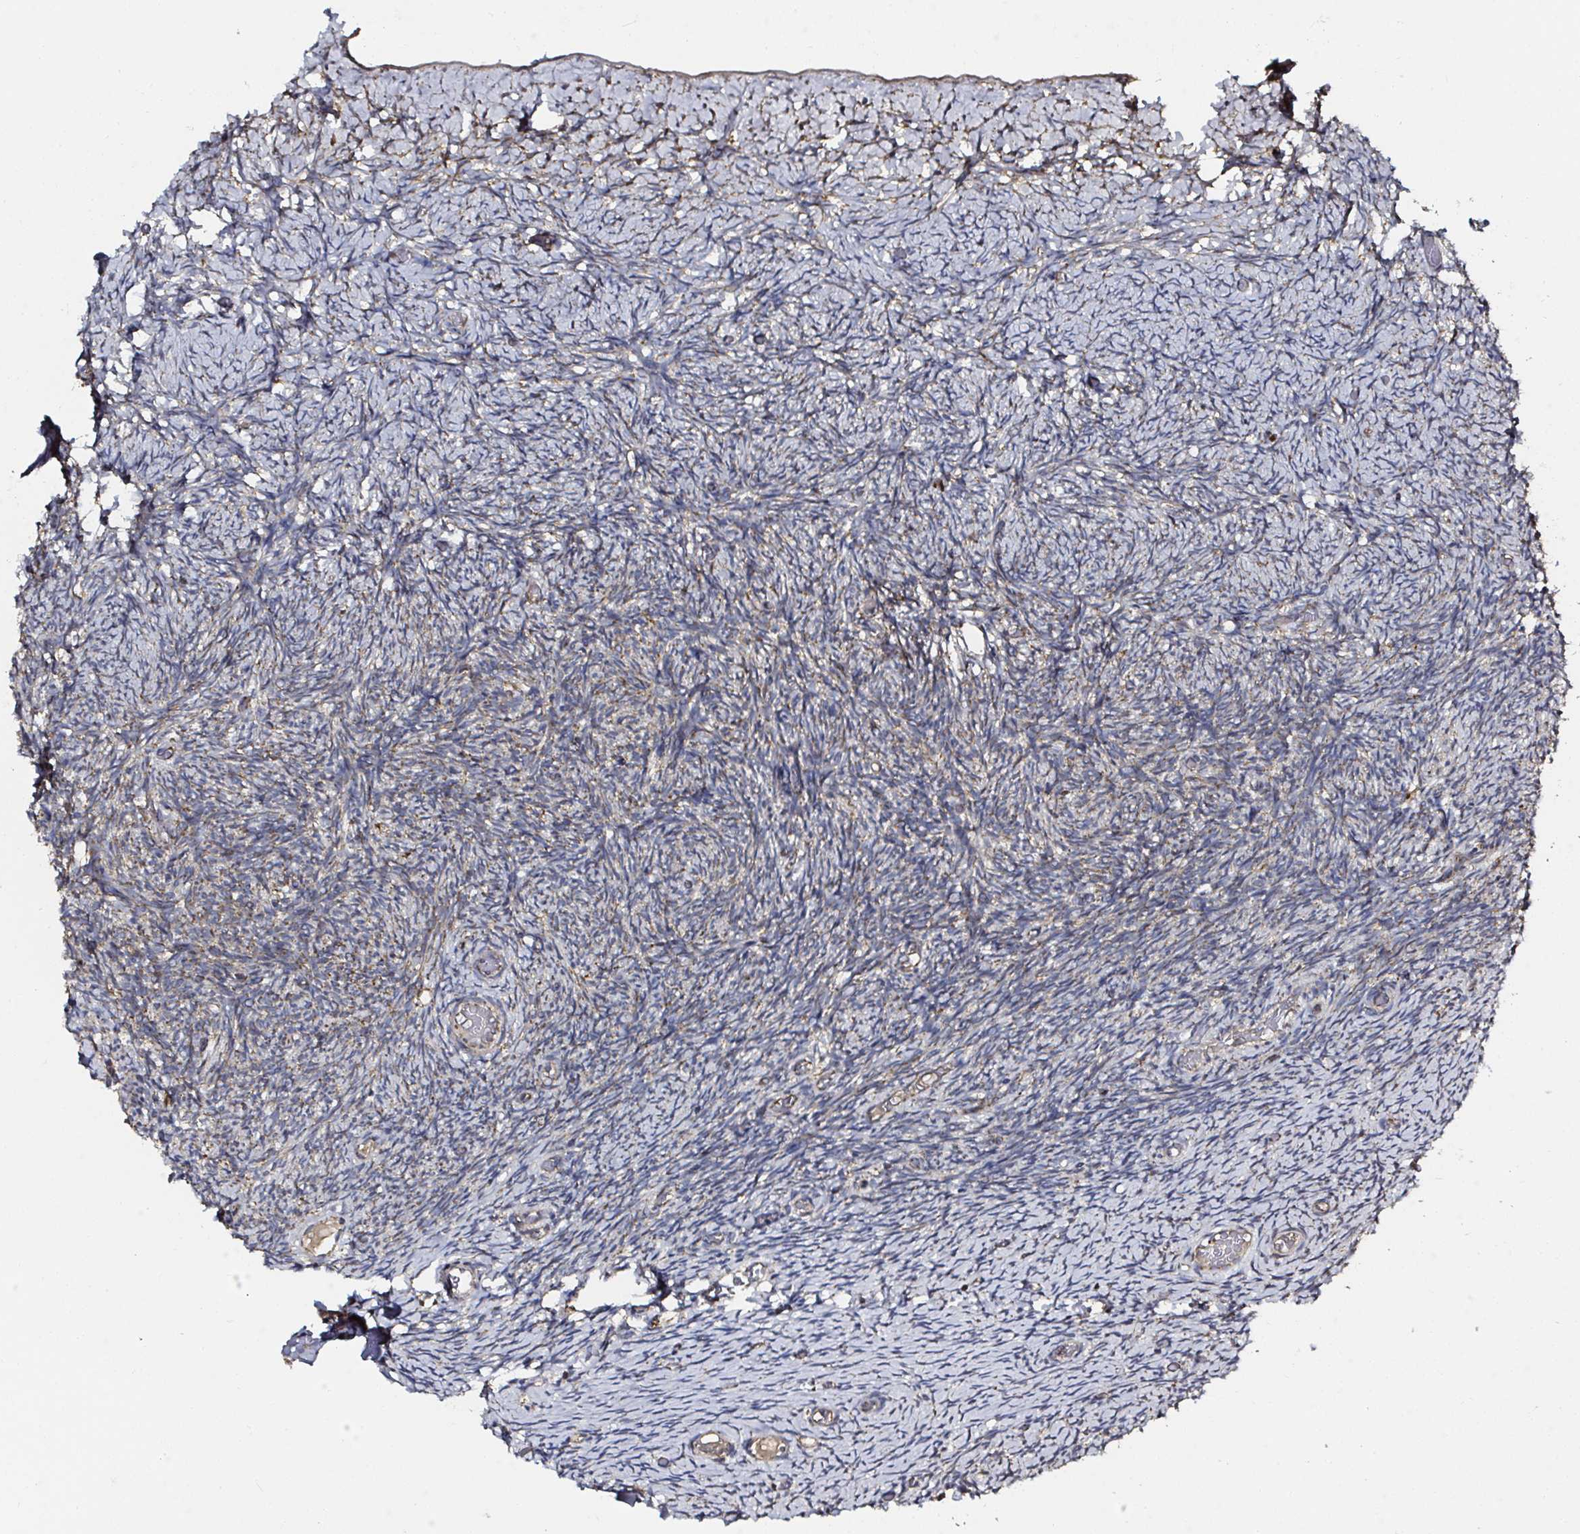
{"staining": {"intensity": "strong", "quantity": ">75%", "location": "cytoplasmic/membranous"}, "tissue": "ovary", "cell_type": "Follicle cells", "image_type": "normal", "snomed": [{"axis": "morphology", "description": "Normal tissue, NOS"}, {"axis": "topography", "description": "Ovary"}], "caption": "Ovary stained for a protein displays strong cytoplasmic/membranous positivity in follicle cells. The staining was performed using DAB (3,3'-diaminobenzidine) to visualize the protein expression in brown, while the nuclei were stained in blue with hematoxylin (Magnification: 20x).", "gene": "ATAD3A", "patient": {"sex": "female", "age": 39}}